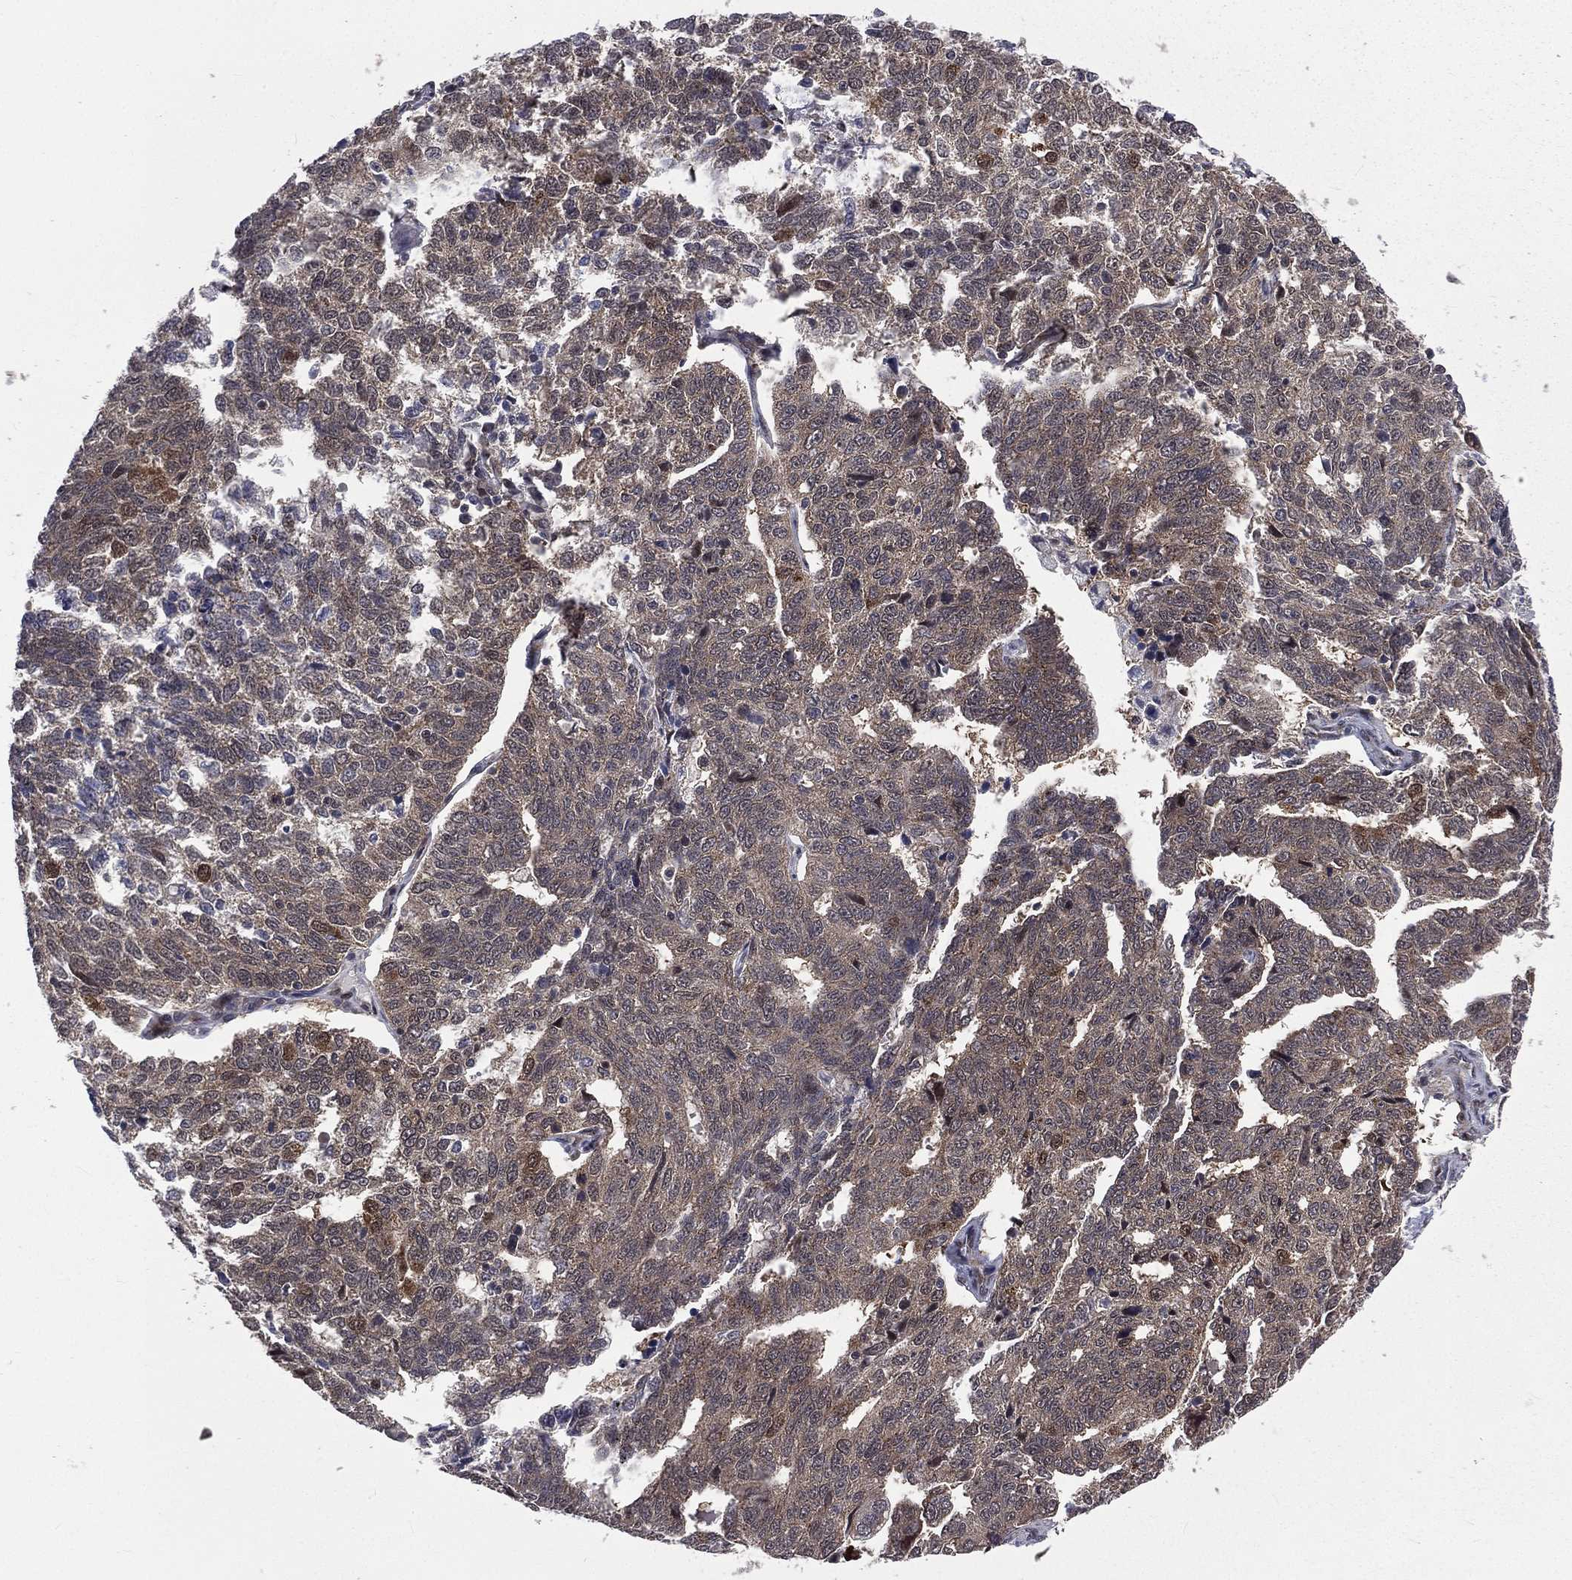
{"staining": {"intensity": "weak", "quantity": "25%-75%", "location": "cytoplasmic/membranous"}, "tissue": "ovarian cancer", "cell_type": "Tumor cells", "image_type": "cancer", "snomed": [{"axis": "morphology", "description": "Cystadenocarcinoma, serous, NOS"}, {"axis": "topography", "description": "Ovary"}], "caption": "IHC of human ovarian cancer (serous cystadenocarcinoma) exhibits low levels of weak cytoplasmic/membranous expression in approximately 25%-75% of tumor cells.", "gene": "ARL3", "patient": {"sex": "female", "age": 71}}